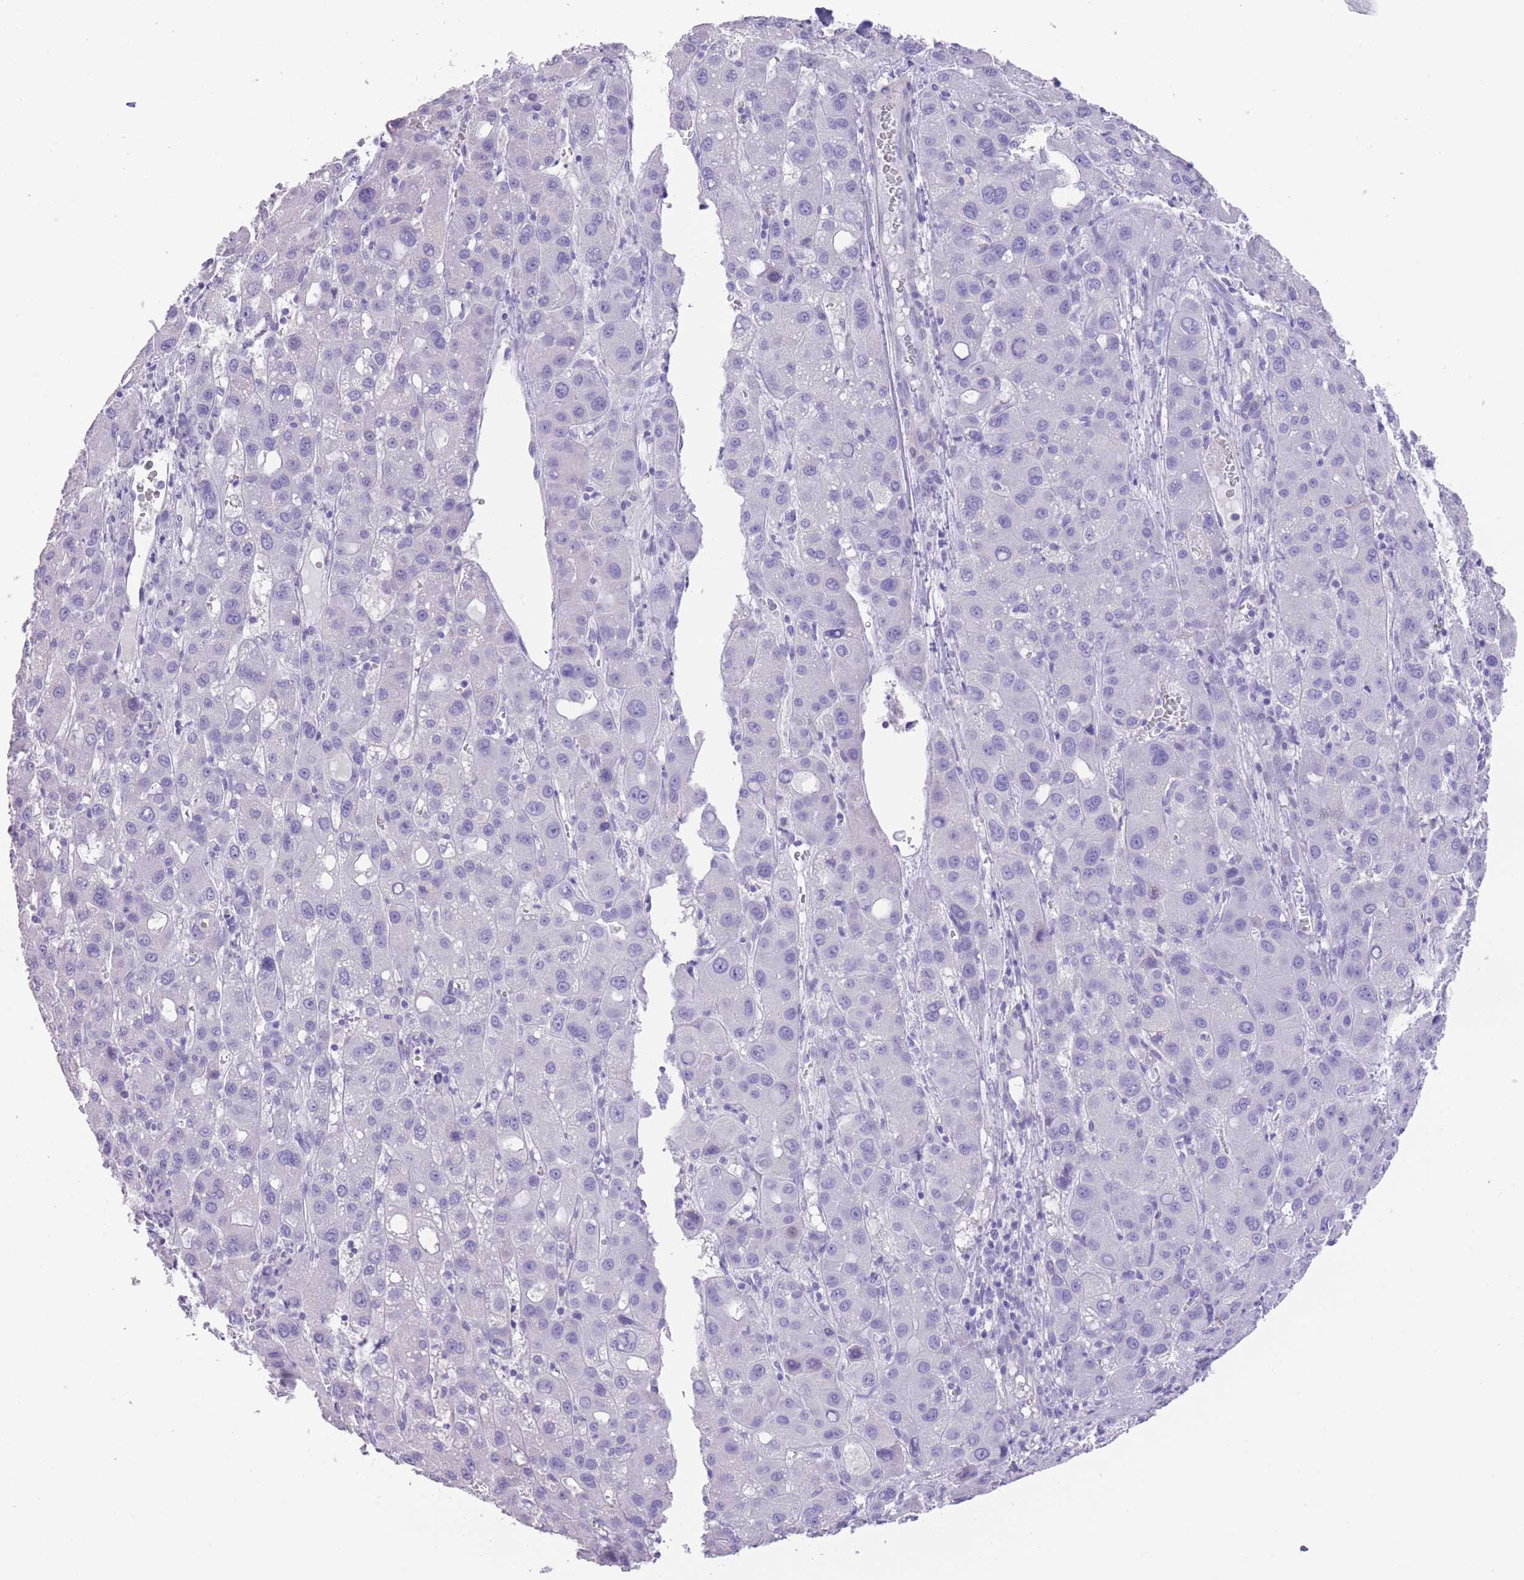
{"staining": {"intensity": "negative", "quantity": "none", "location": "none"}, "tissue": "liver cancer", "cell_type": "Tumor cells", "image_type": "cancer", "snomed": [{"axis": "morphology", "description": "Carcinoma, Hepatocellular, NOS"}, {"axis": "topography", "description": "Liver"}], "caption": "This is an IHC photomicrograph of liver cancer. There is no staining in tumor cells.", "gene": "RAI2", "patient": {"sex": "male", "age": 55}}